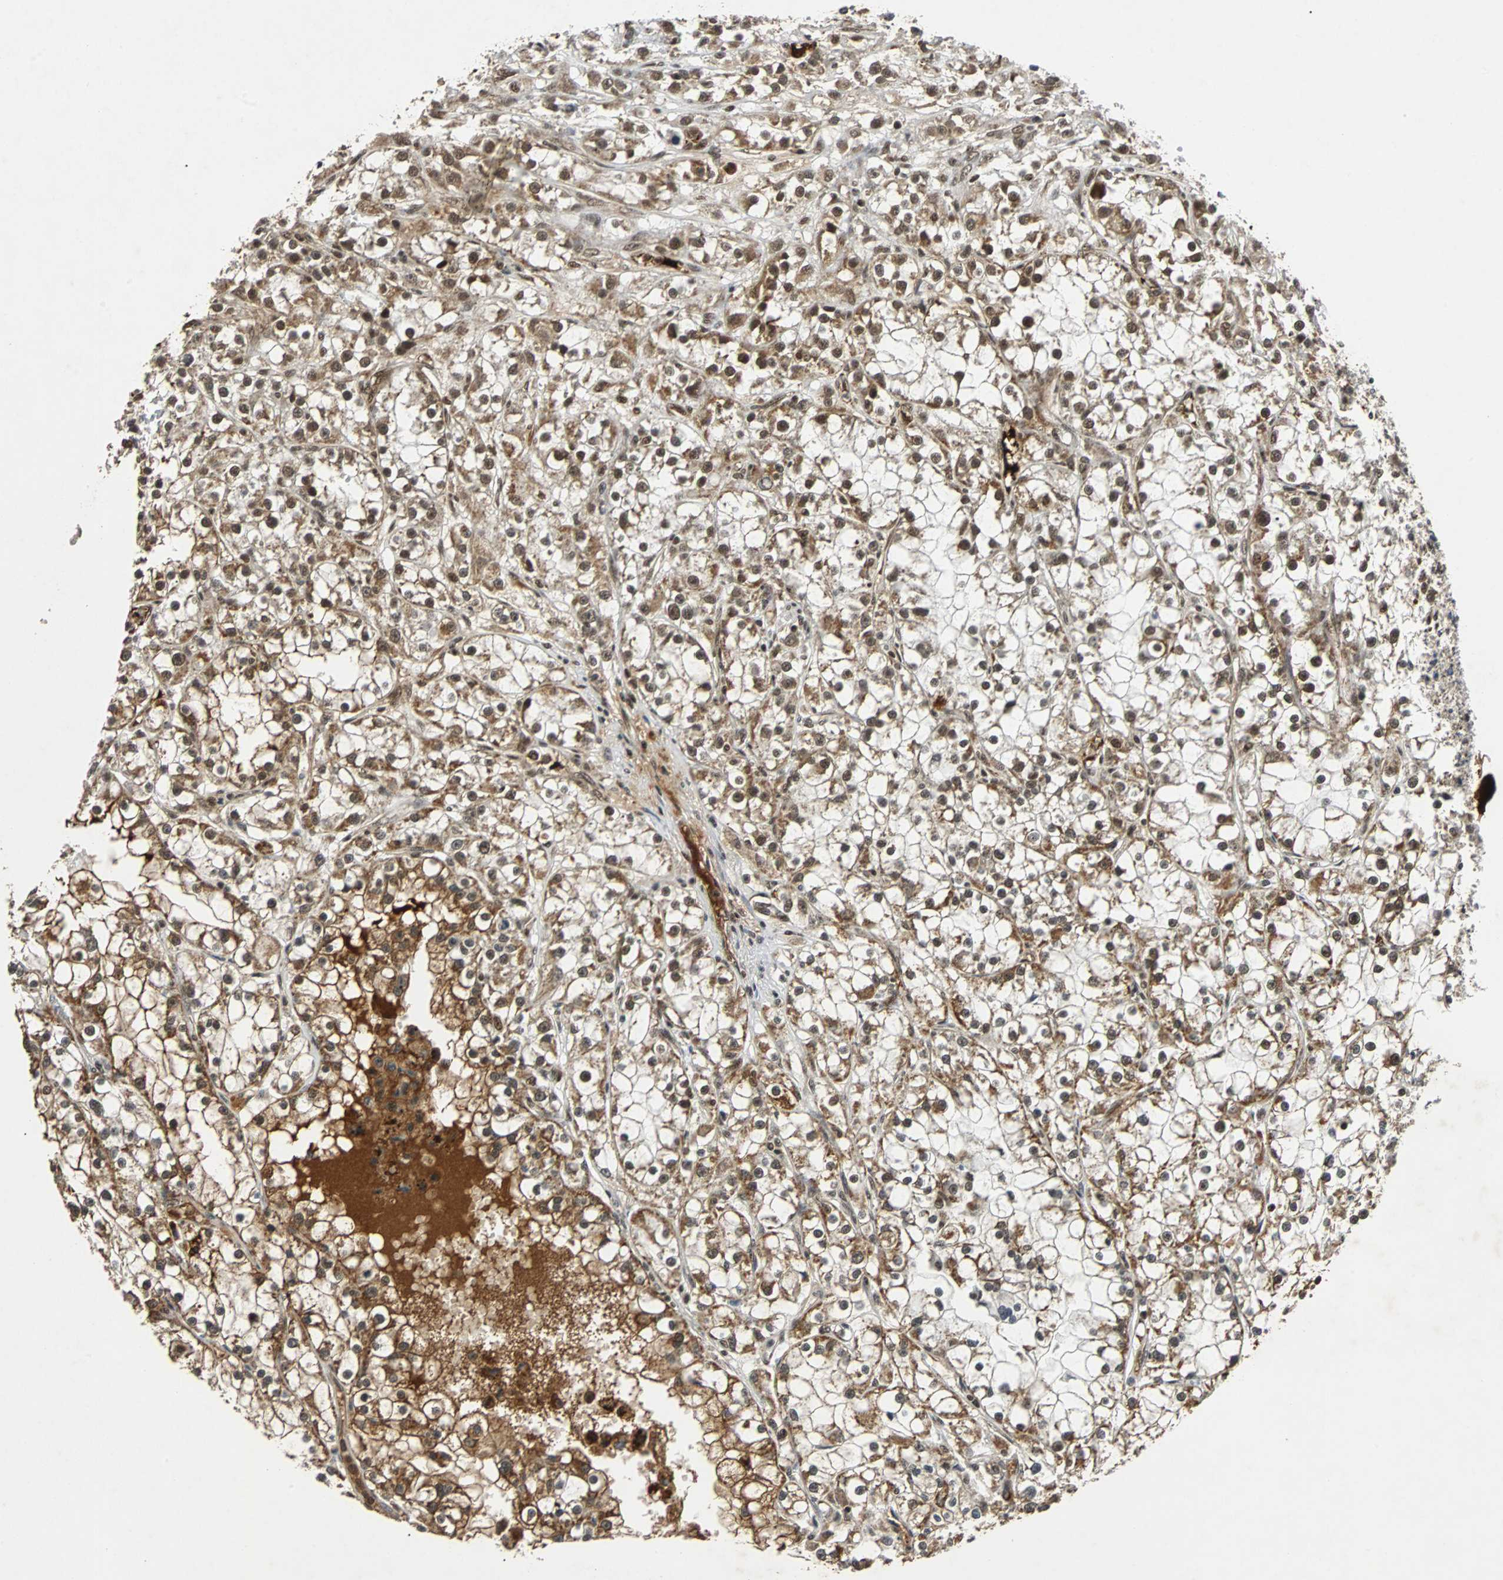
{"staining": {"intensity": "moderate", "quantity": ">75%", "location": "cytoplasmic/membranous,nuclear"}, "tissue": "renal cancer", "cell_type": "Tumor cells", "image_type": "cancer", "snomed": [{"axis": "morphology", "description": "Adenocarcinoma, NOS"}, {"axis": "topography", "description": "Kidney"}], "caption": "Tumor cells demonstrate moderate cytoplasmic/membranous and nuclear expression in about >75% of cells in adenocarcinoma (renal). The protein of interest is stained brown, and the nuclei are stained in blue (DAB (3,3'-diaminobenzidine) IHC with brightfield microscopy, high magnification).", "gene": "TAF5", "patient": {"sex": "female", "age": 52}}